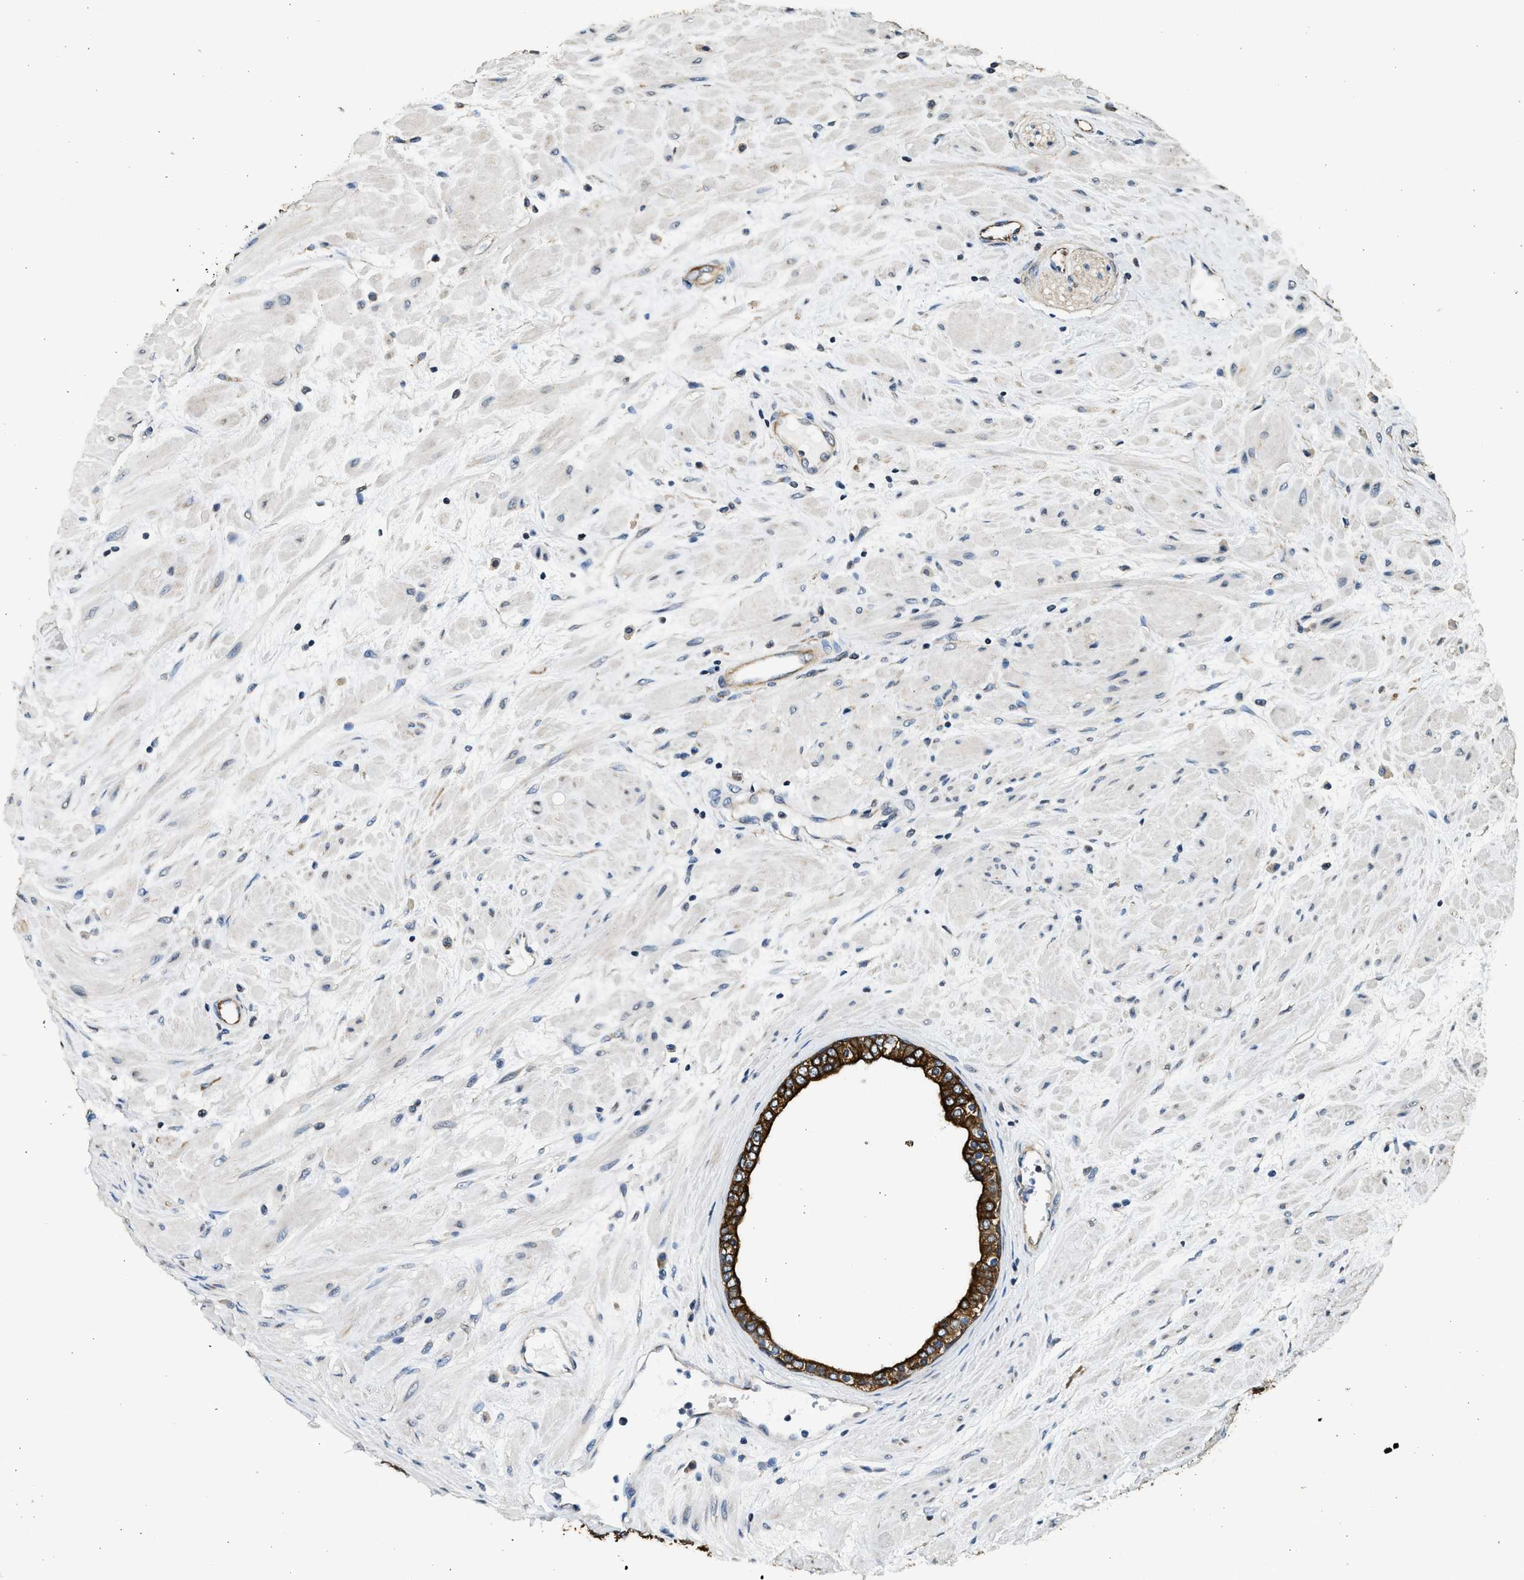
{"staining": {"intensity": "strong", "quantity": ">75%", "location": "cytoplasmic/membranous"}, "tissue": "prostate cancer", "cell_type": "Tumor cells", "image_type": "cancer", "snomed": [{"axis": "morphology", "description": "Adenocarcinoma, Low grade"}, {"axis": "topography", "description": "Prostate"}], "caption": "Immunohistochemistry (IHC) of prostate cancer (adenocarcinoma (low-grade)) shows high levels of strong cytoplasmic/membranous expression in approximately >75% of tumor cells. (Stains: DAB in brown, nuclei in blue, Microscopy: brightfield microscopy at high magnification).", "gene": "PCLO", "patient": {"sex": "male", "age": 63}}